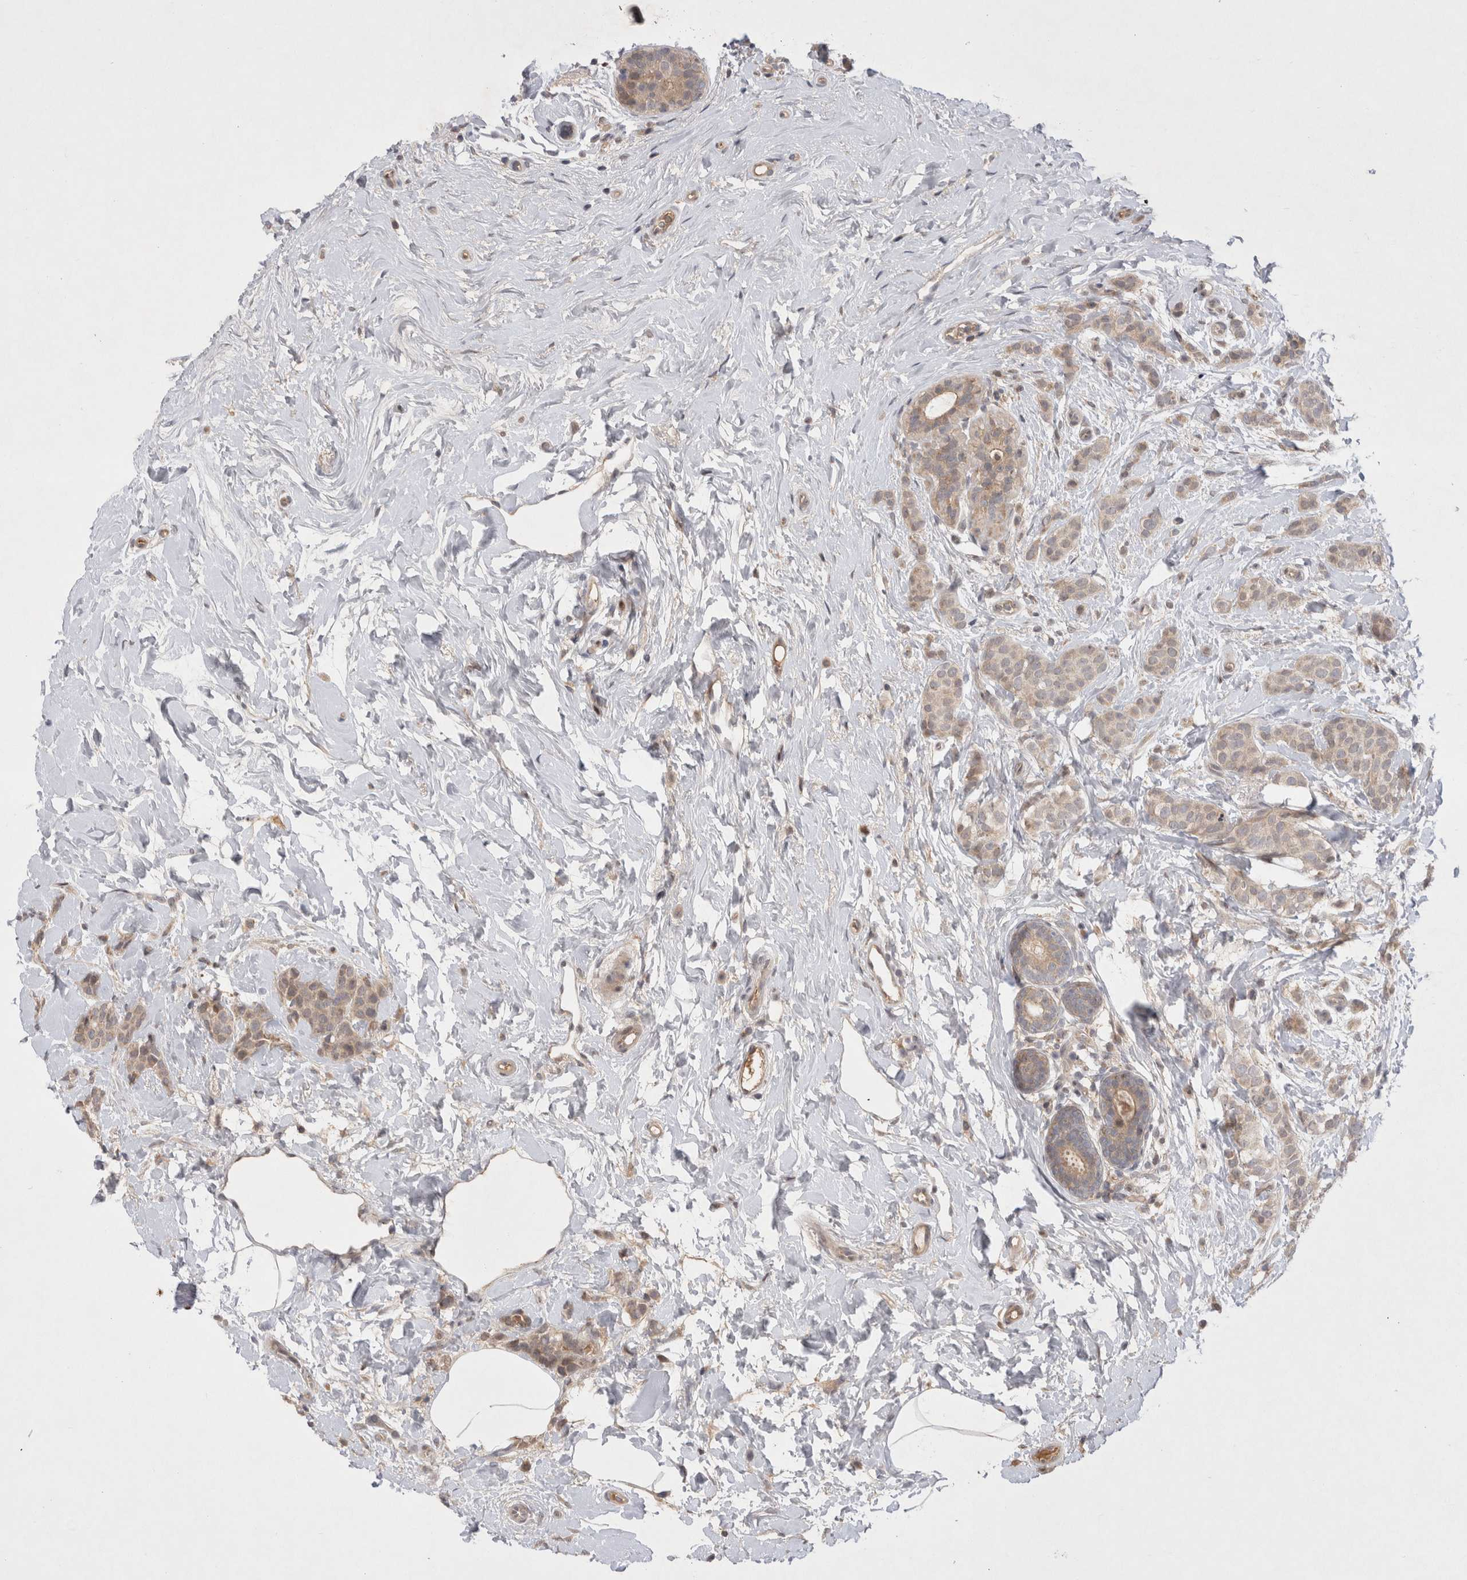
{"staining": {"intensity": "weak", "quantity": ">75%", "location": "cytoplasmic/membranous"}, "tissue": "breast cancer", "cell_type": "Tumor cells", "image_type": "cancer", "snomed": [{"axis": "morphology", "description": "Lobular carcinoma, in situ"}, {"axis": "morphology", "description": "Lobular carcinoma"}, {"axis": "topography", "description": "Breast"}], "caption": "The image displays staining of lobular carcinoma in situ (breast), revealing weak cytoplasmic/membranous protein expression (brown color) within tumor cells.", "gene": "PLEKHM1", "patient": {"sex": "female", "age": 41}}